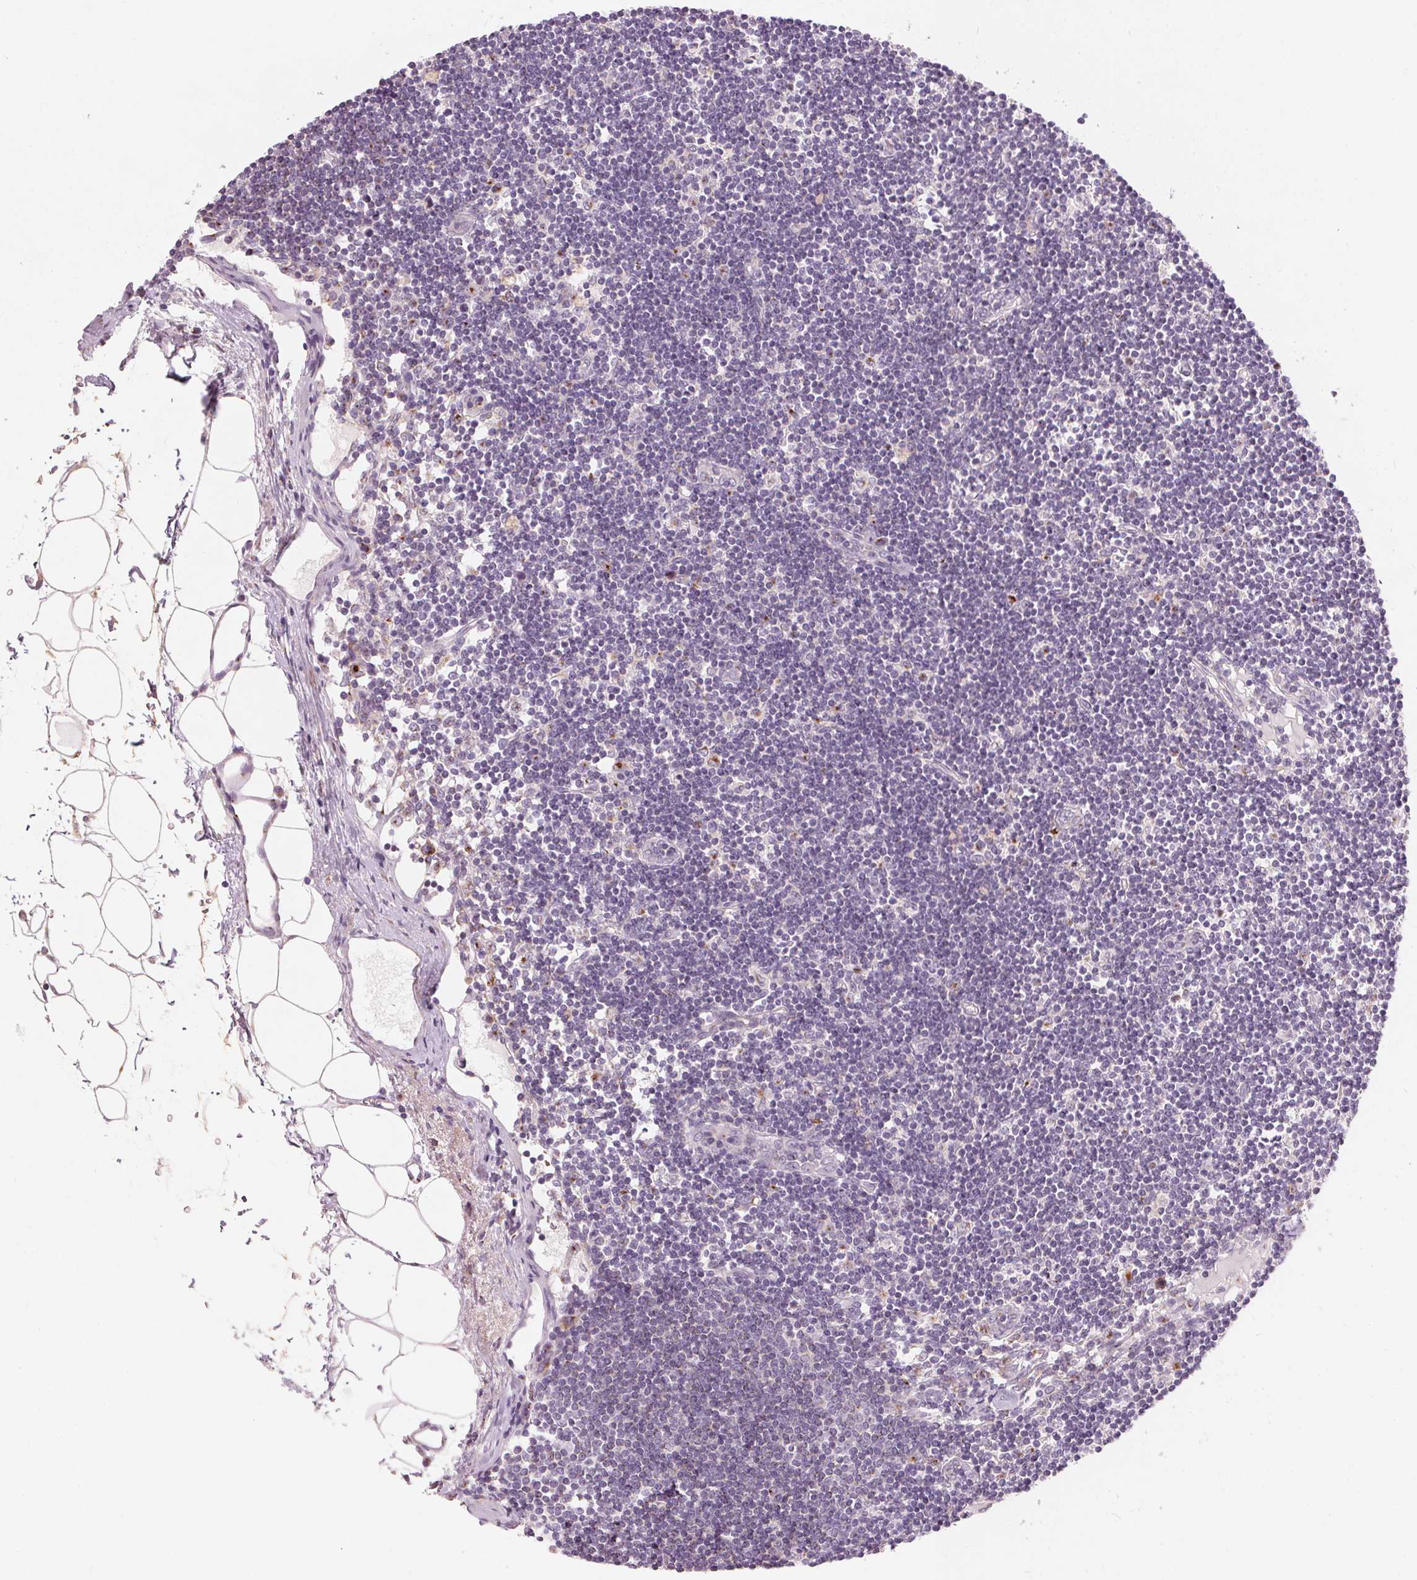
{"staining": {"intensity": "weak", "quantity": "<25%", "location": "cytoplasmic/membranous"}, "tissue": "lymph node", "cell_type": "Germinal center cells", "image_type": "normal", "snomed": [{"axis": "morphology", "description": "Normal tissue, NOS"}, {"axis": "topography", "description": "Lymph node"}], "caption": "This is an IHC photomicrograph of normal human lymph node. There is no staining in germinal center cells.", "gene": "DRAM2", "patient": {"sex": "female", "age": 65}}